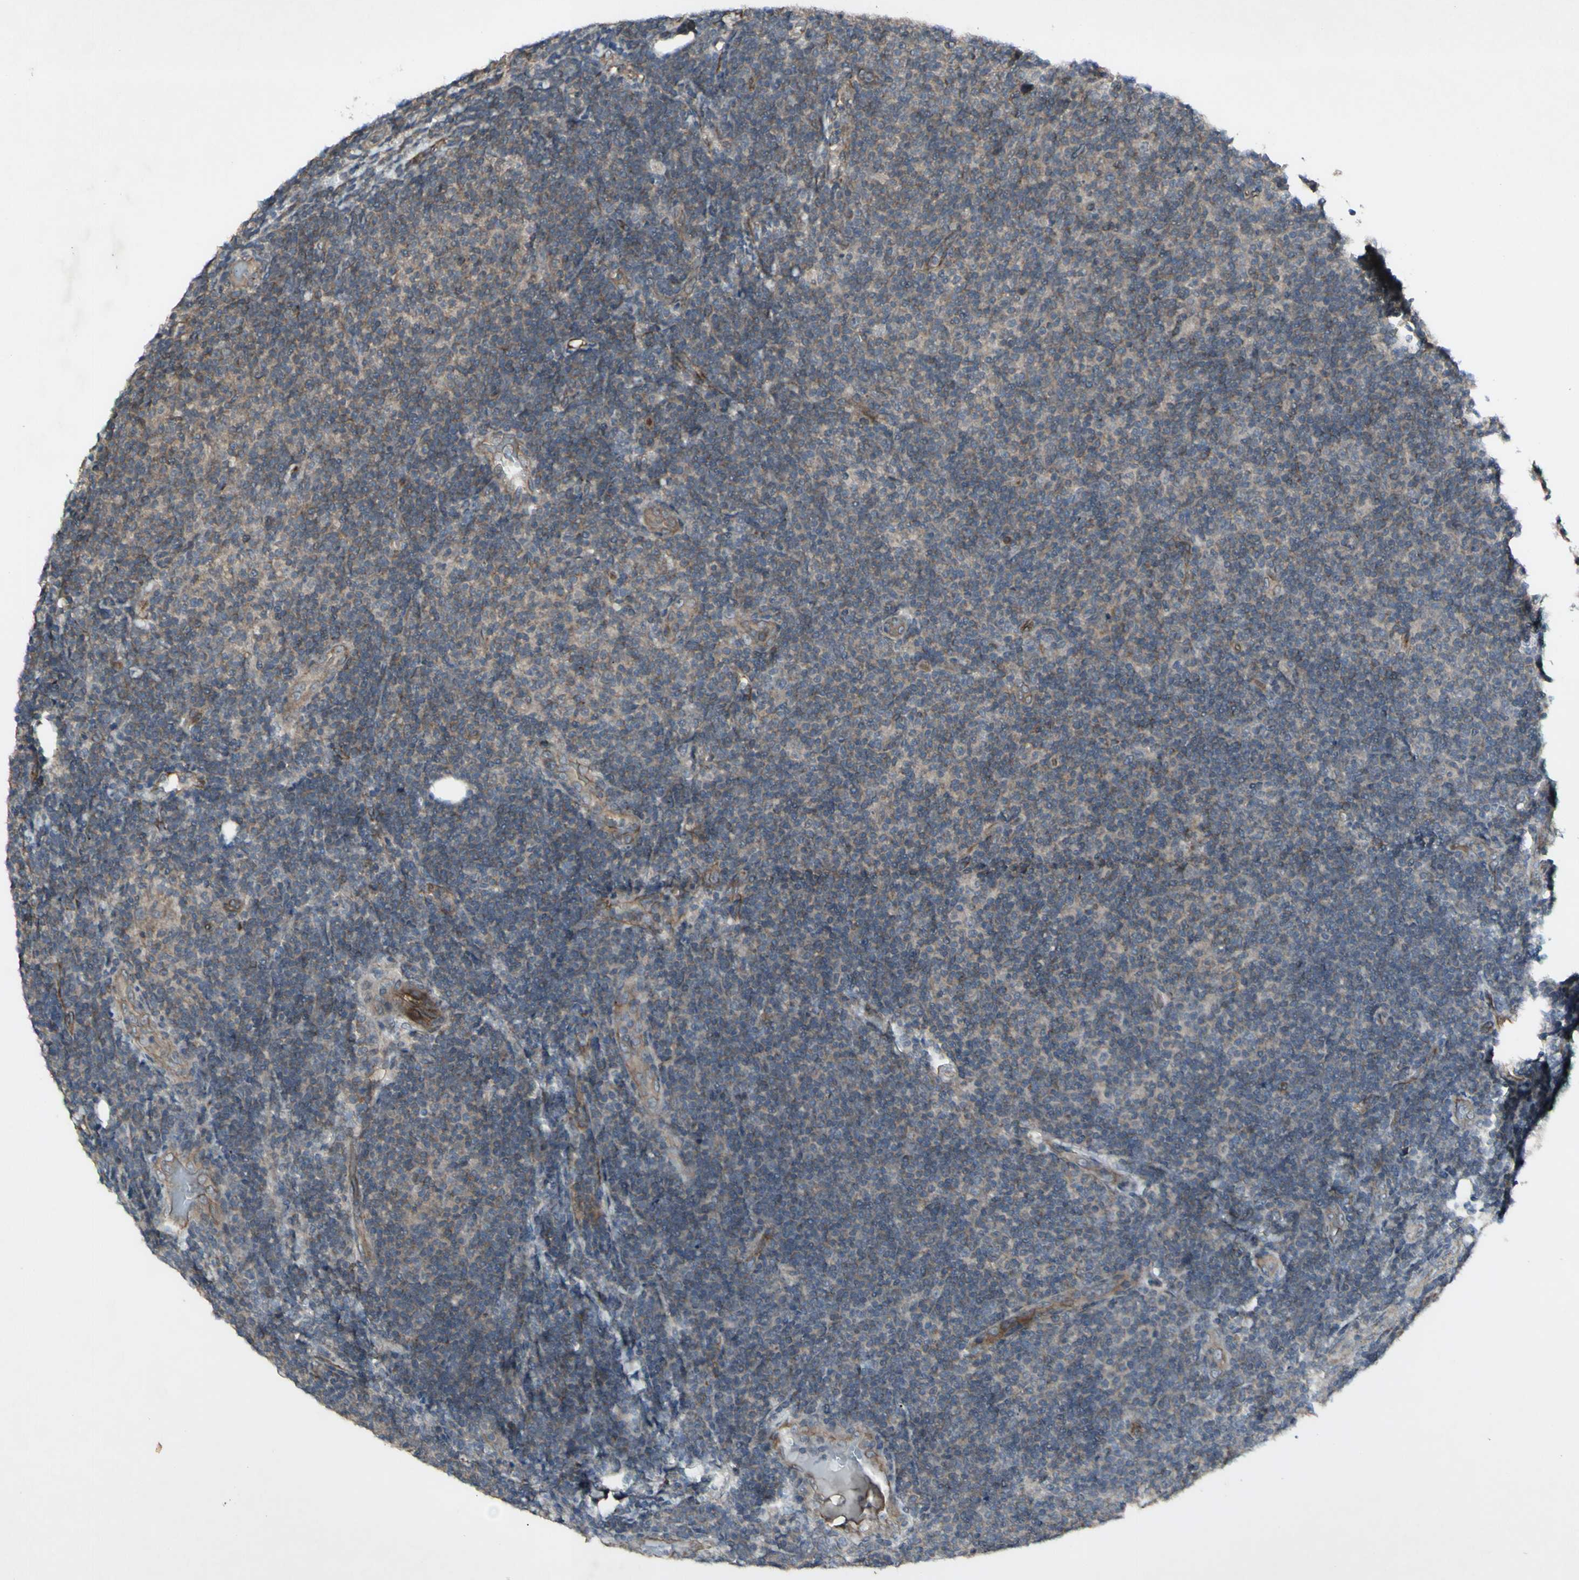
{"staining": {"intensity": "negative", "quantity": "none", "location": "none"}, "tissue": "lymphoma", "cell_type": "Tumor cells", "image_type": "cancer", "snomed": [{"axis": "morphology", "description": "Malignant lymphoma, non-Hodgkin's type, Low grade"}, {"axis": "topography", "description": "Lymph node"}], "caption": "IHC of human lymphoma displays no positivity in tumor cells.", "gene": "JAG1", "patient": {"sex": "male", "age": 83}}